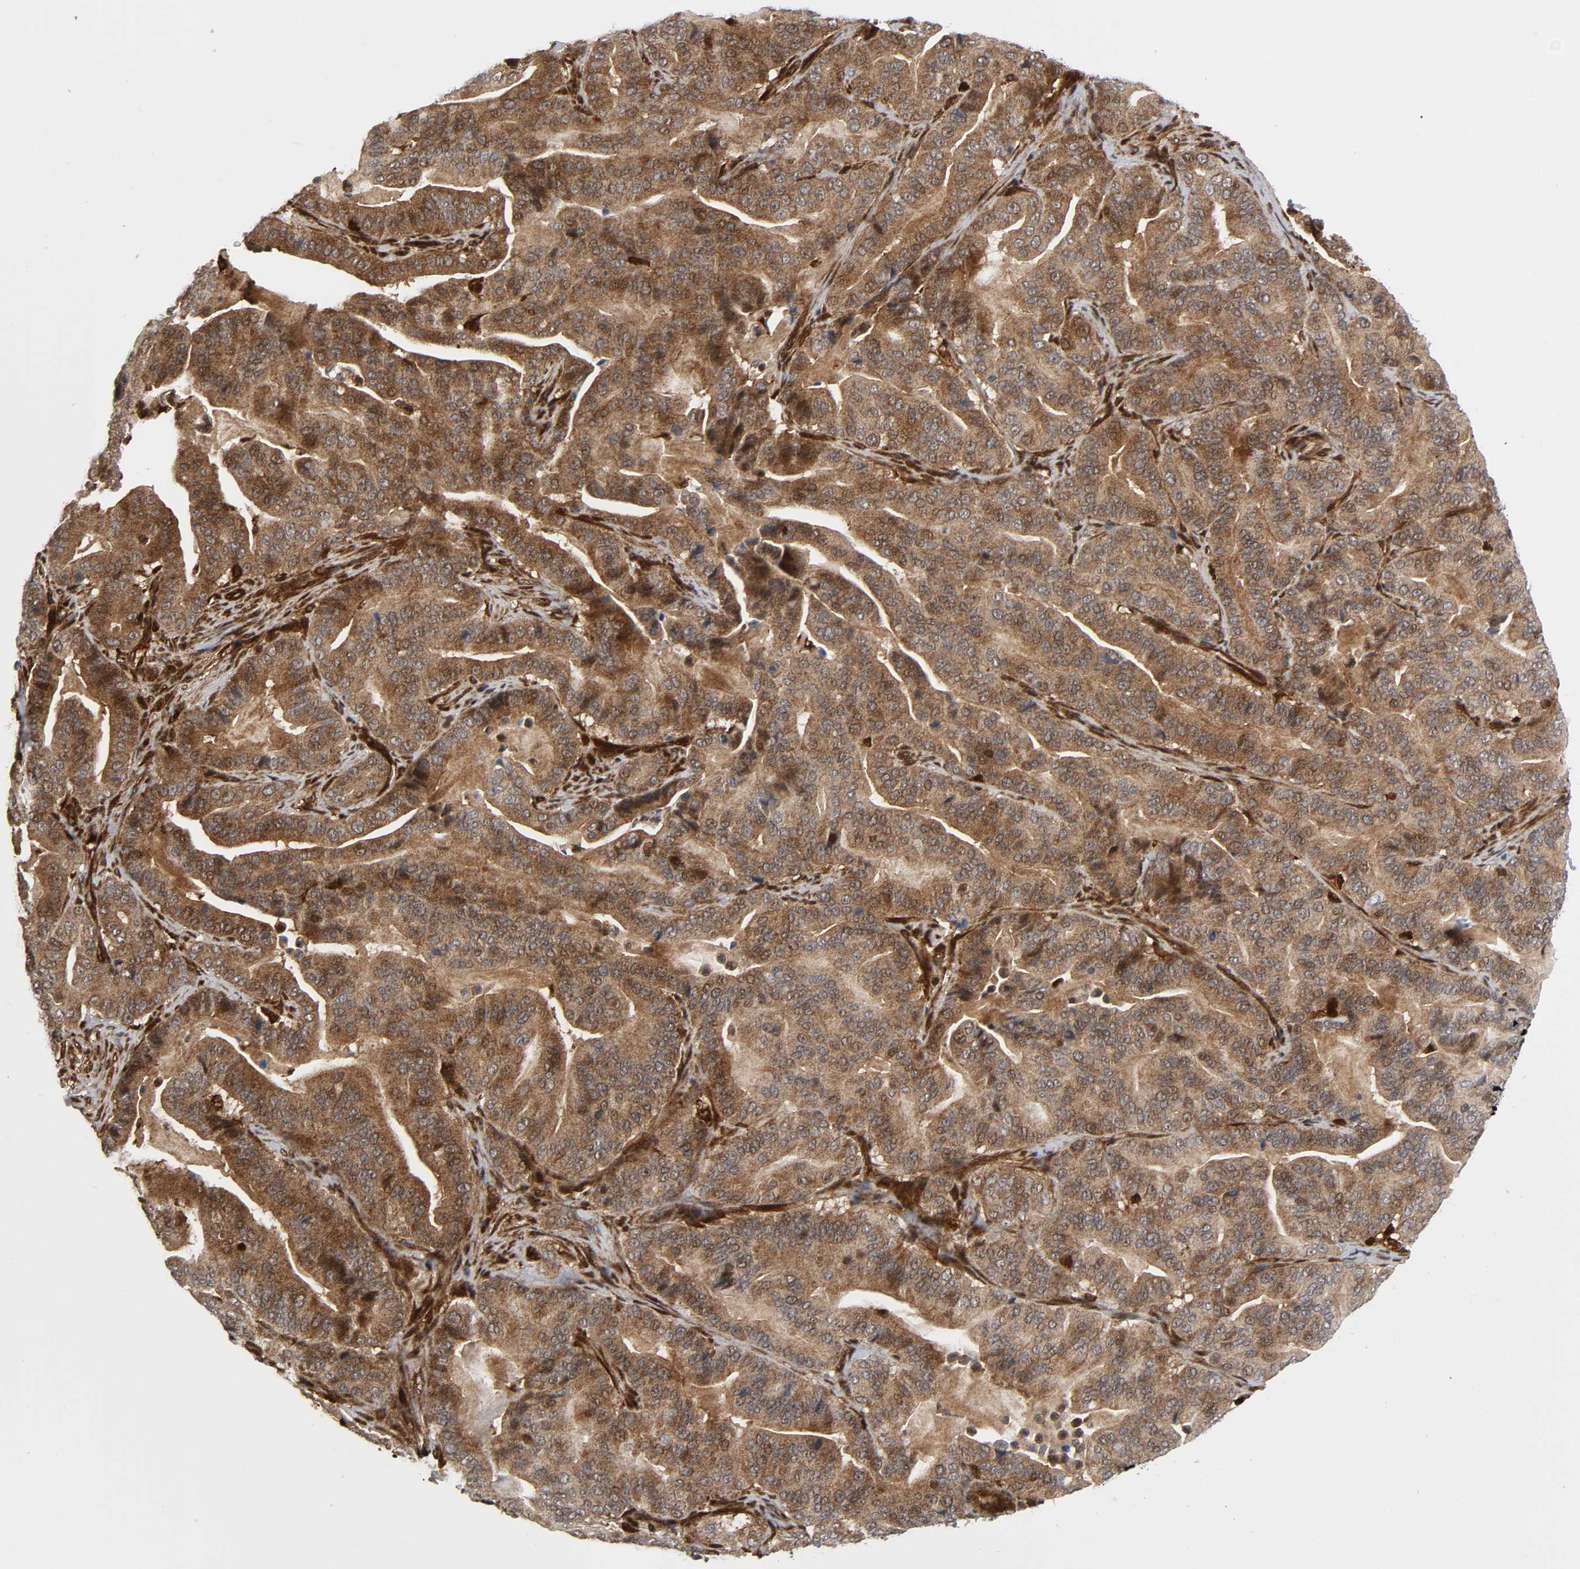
{"staining": {"intensity": "moderate", "quantity": ">75%", "location": "cytoplasmic/membranous"}, "tissue": "pancreatic cancer", "cell_type": "Tumor cells", "image_type": "cancer", "snomed": [{"axis": "morphology", "description": "Adenocarcinoma, NOS"}, {"axis": "topography", "description": "Pancreas"}], "caption": "Protein staining of pancreatic cancer (adenocarcinoma) tissue demonstrates moderate cytoplasmic/membranous staining in approximately >75% of tumor cells. (Stains: DAB in brown, nuclei in blue, Microscopy: brightfield microscopy at high magnification).", "gene": "MAPK1", "patient": {"sex": "male", "age": 63}}